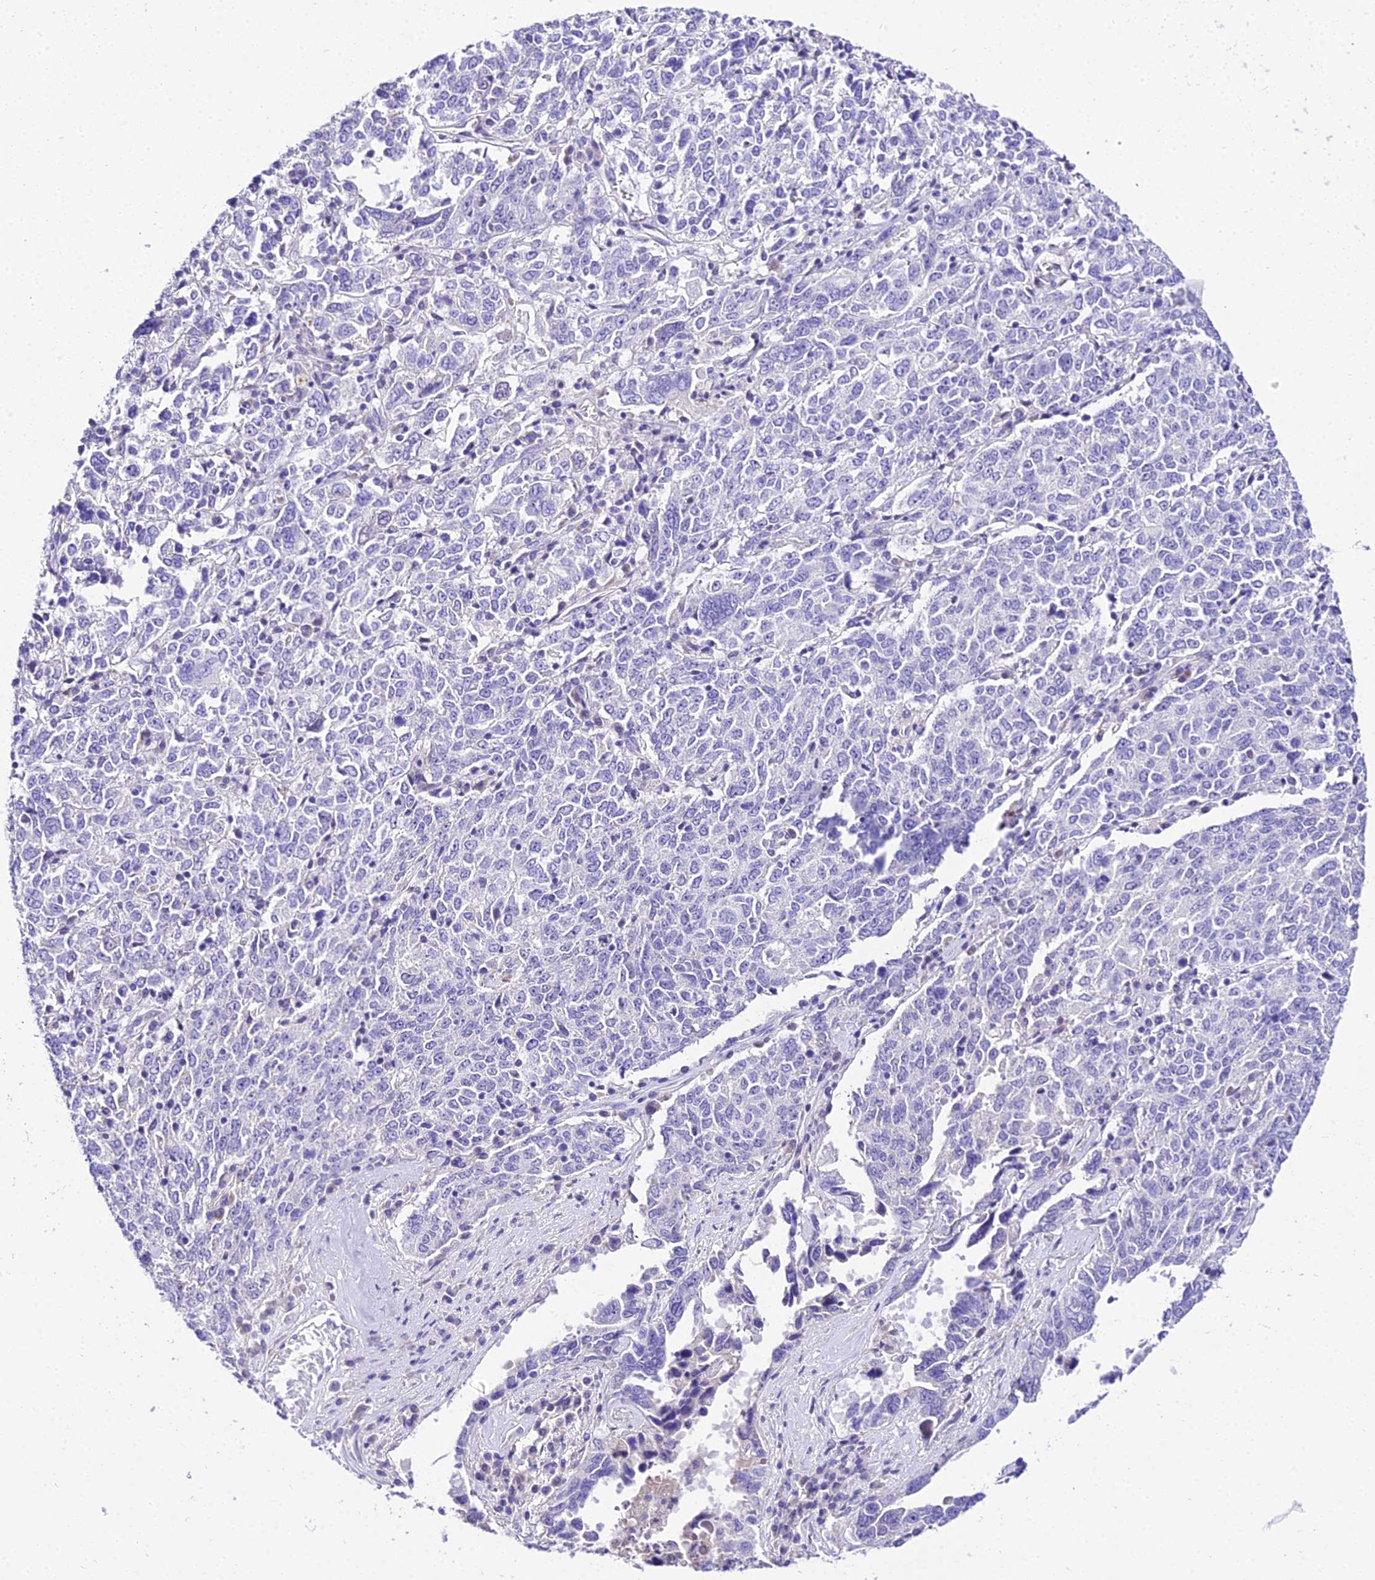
{"staining": {"intensity": "negative", "quantity": "none", "location": "none"}, "tissue": "ovarian cancer", "cell_type": "Tumor cells", "image_type": "cancer", "snomed": [{"axis": "morphology", "description": "Carcinoma, endometroid"}, {"axis": "topography", "description": "Ovary"}], "caption": "Immunohistochemical staining of human ovarian cancer shows no significant positivity in tumor cells.", "gene": "DEFB106A", "patient": {"sex": "female", "age": 62}}